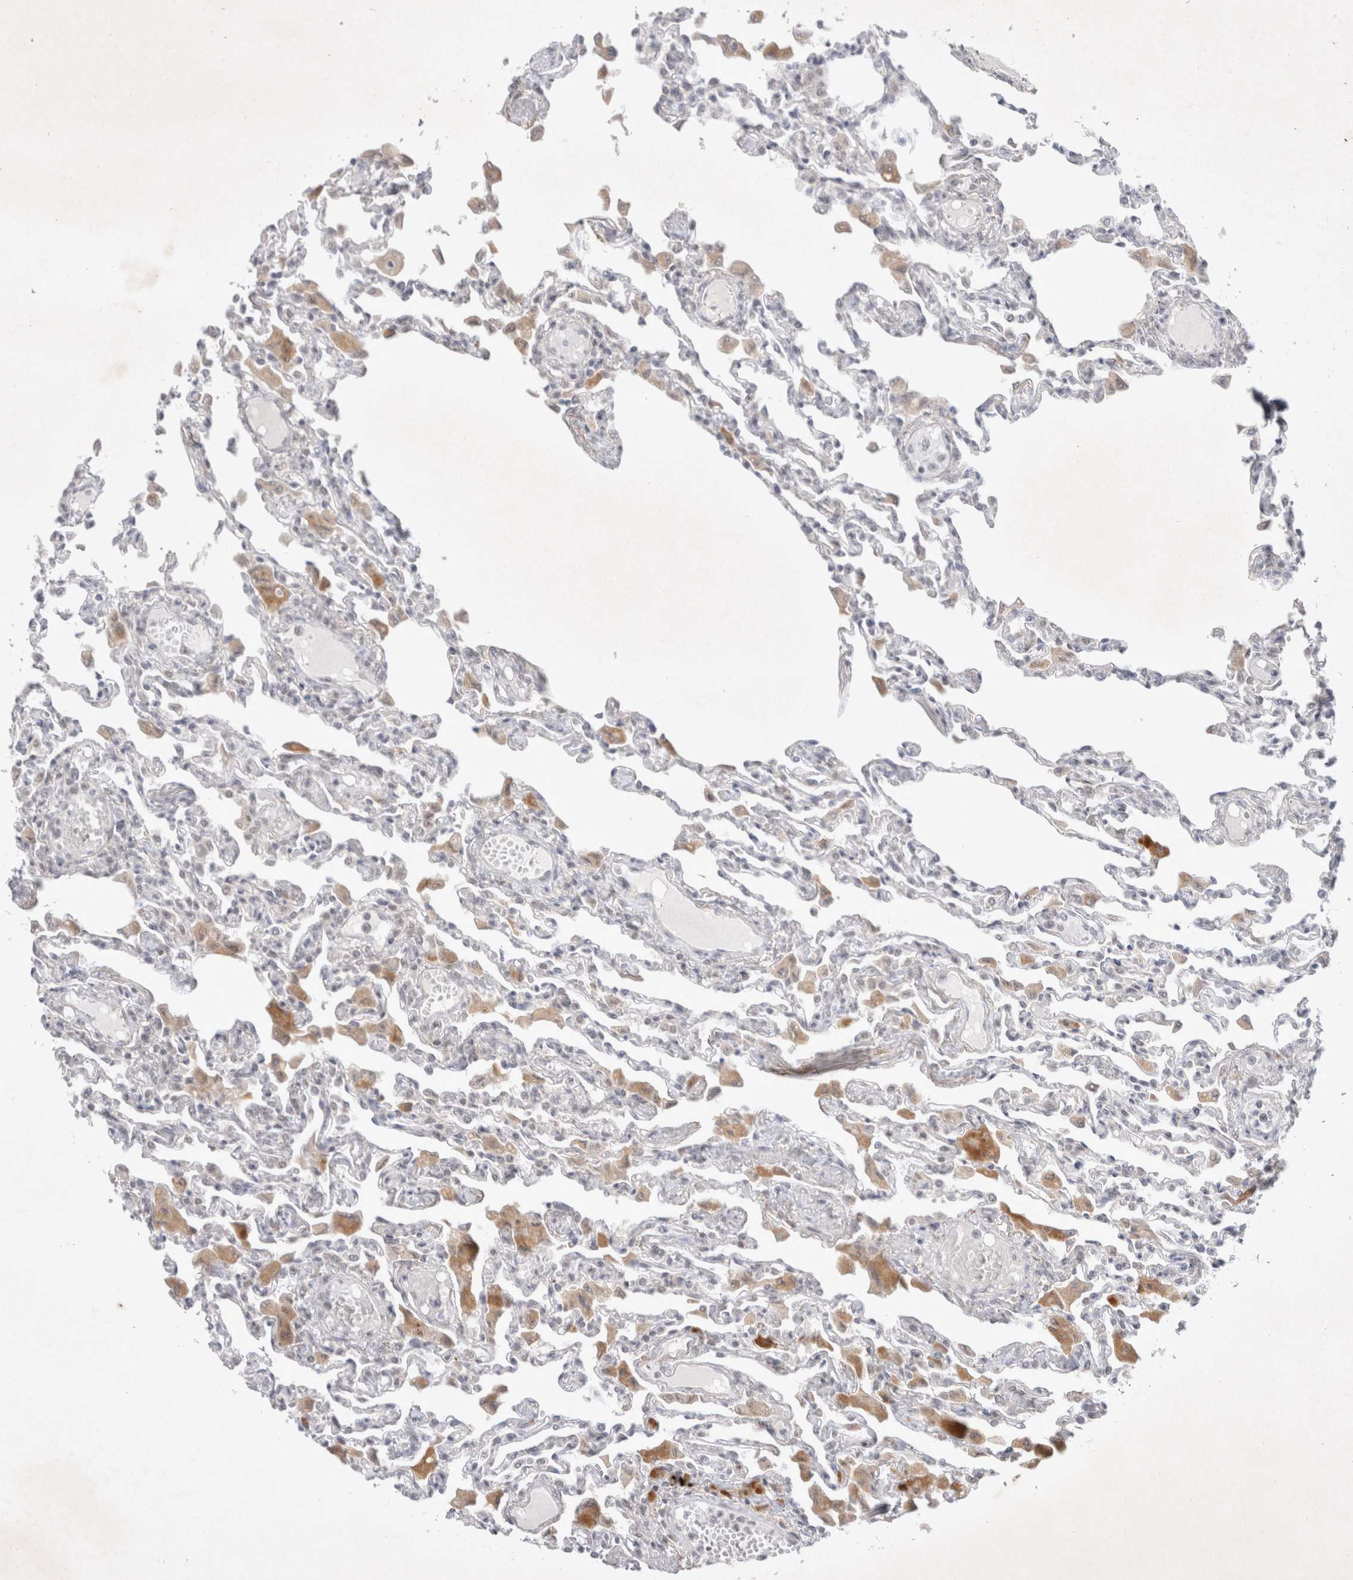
{"staining": {"intensity": "negative", "quantity": "none", "location": "none"}, "tissue": "lung", "cell_type": "Alveolar cells", "image_type": "normal", "snomed": [{"axis": "morphology", "description": "Normal tissue, NOS"}, {"axis": "topography", "description": "Bronchus"}, {"axis": "topography", "description": "Lung"}], "caption": "A histopathology image of lung stained for a protein exhibits no brown staining in alveolar cells. The staining was performed using DAB (3,3'-diaminobenzidine) to visualize the protein expression in brown, while the nuclei were stained in blue with hematoxylin (Magnification: 20x).", "gene": "FBXO42", "patient": {"sex": "female", "age": 49}}